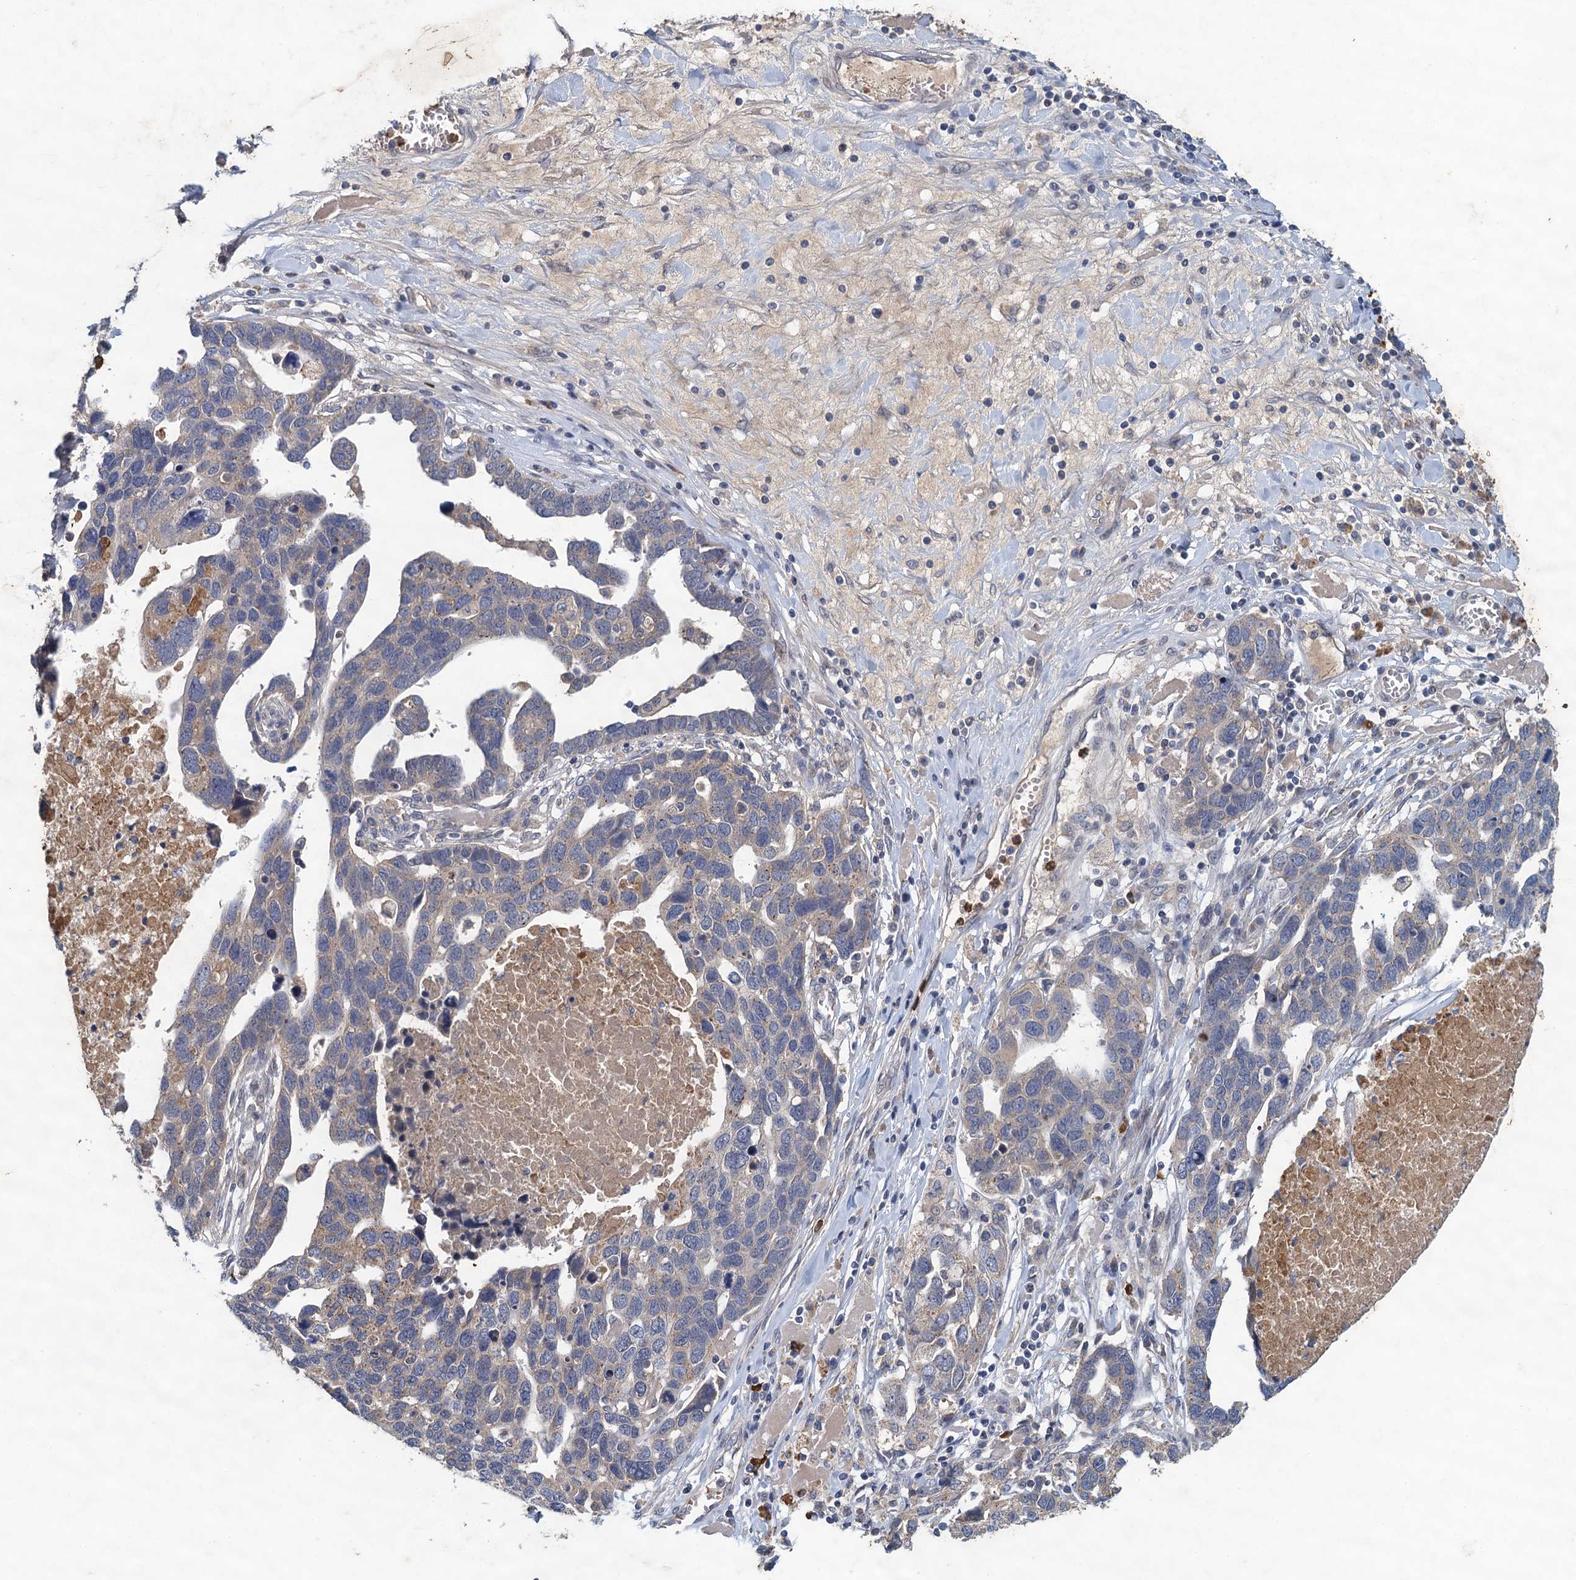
{"staining": {"intensity": "weak", "quantity": "<25%", "location": "cytoplasmic/membranous"}, "tissue": "ovarian cancer", "cell_type": "Tumor cells", "image_type": "cancer", "snomed": [{"axis": "morphology", "description": "Cystadenocarcinoma, serous, NOS"}, {"axis": "topography", "description": "Ovary"}], "caption": "Tumor cells are negative for protein expression in human ovarian cancer (serous cystadenocarcinoma).", "gene": "TPCN1", "patient": {"sex": "female", "age": 54}}